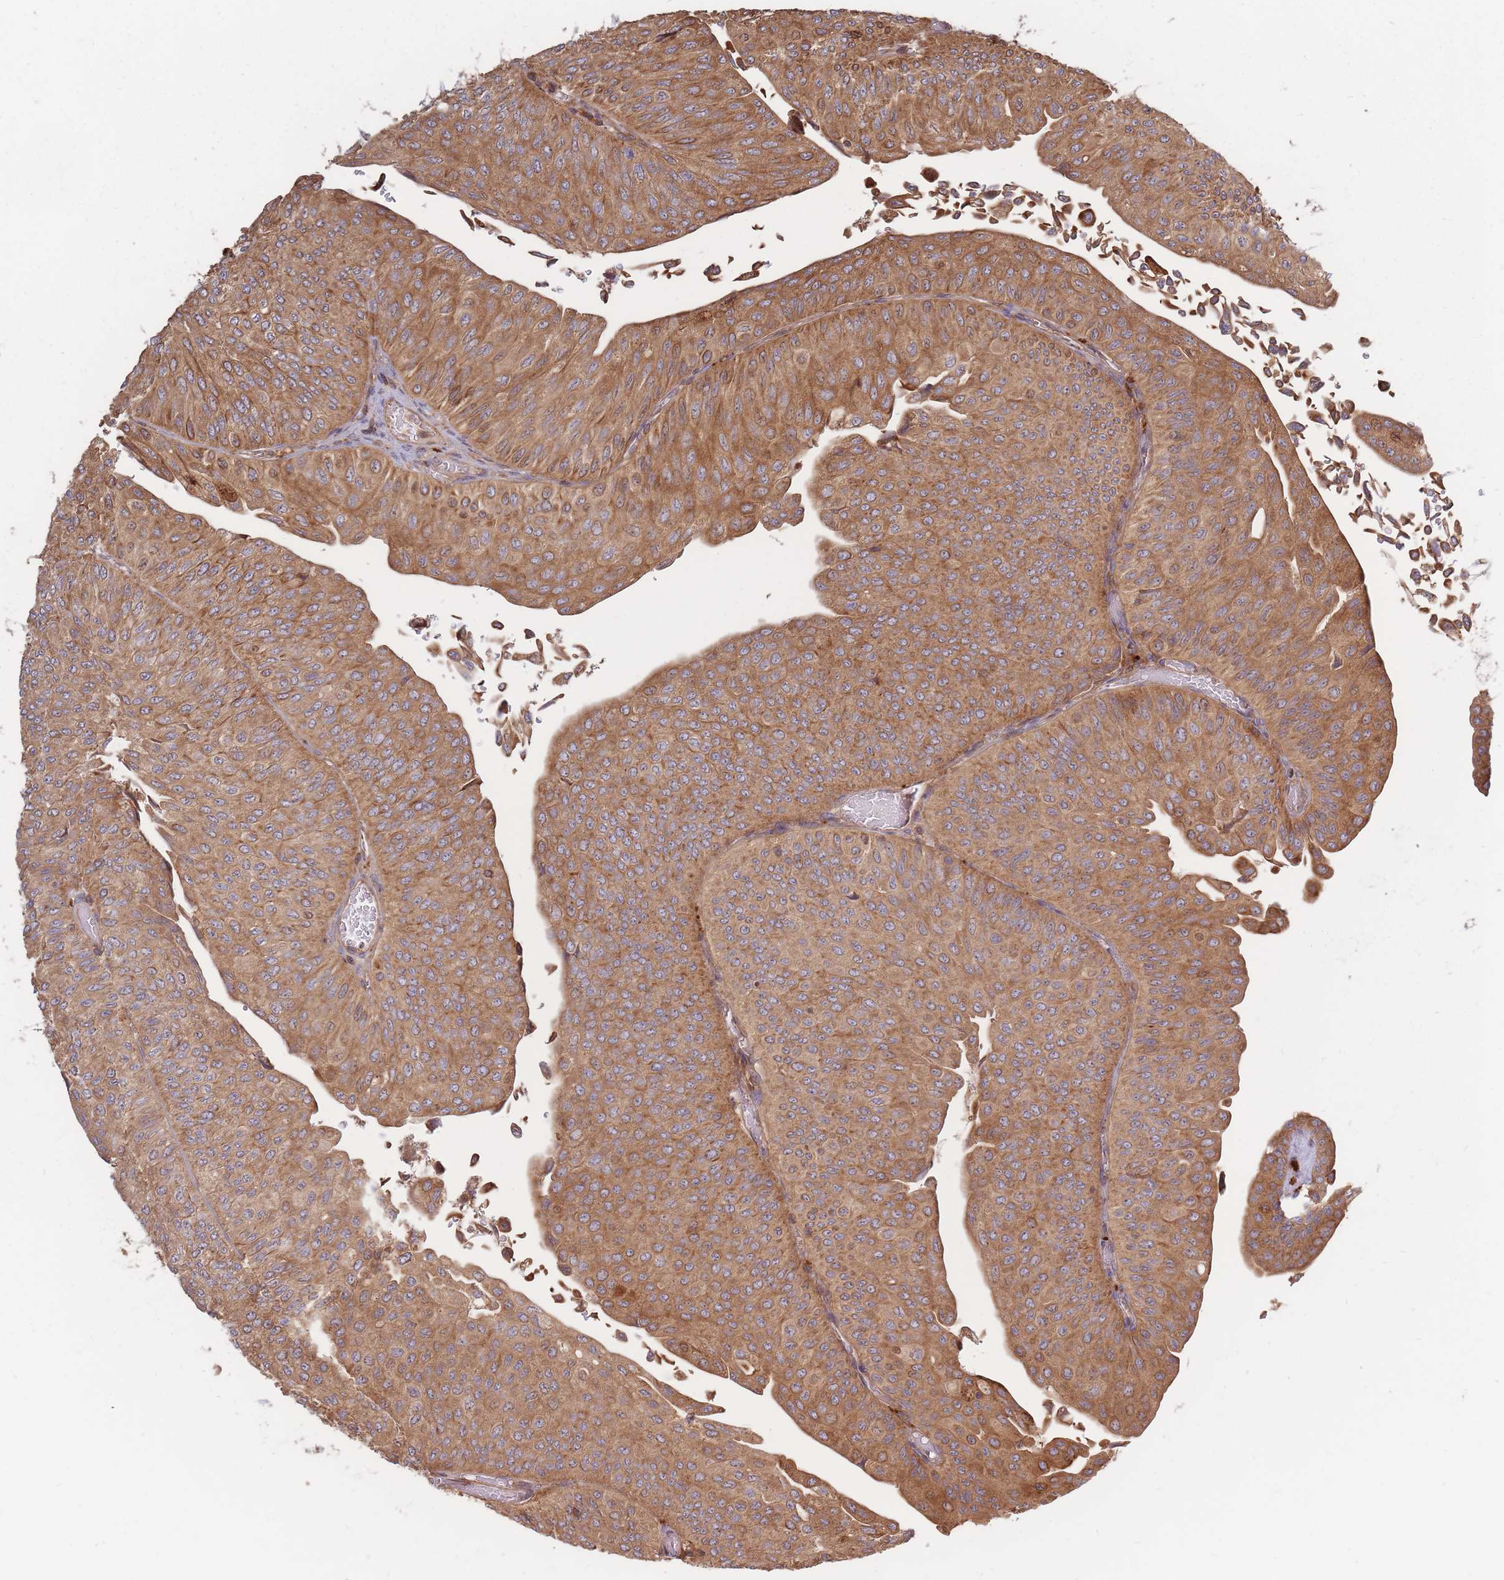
{"staining": {"intensity": "moderate", "quantity": ">75%", "location": "cytoplasmic/membranous"}, "tissue": "urothelial cancer", "cell_type": "Tumor cells", "image_type": "cancer", "snomed": [{"axis": "morphology", "description": "Urothelial carcinoma, NOS"}, {"axis": "topography", "description": "Urinary bladder"}], "caption": "There is medium levels of moderate cytoplasmic/membranous positivity in tumor cells of urothelial cancer, as demonstrated by immunohistochemical staining (brown color).", "gene": "RASSF2", "patient": {"sex": "male", "age": 59}}